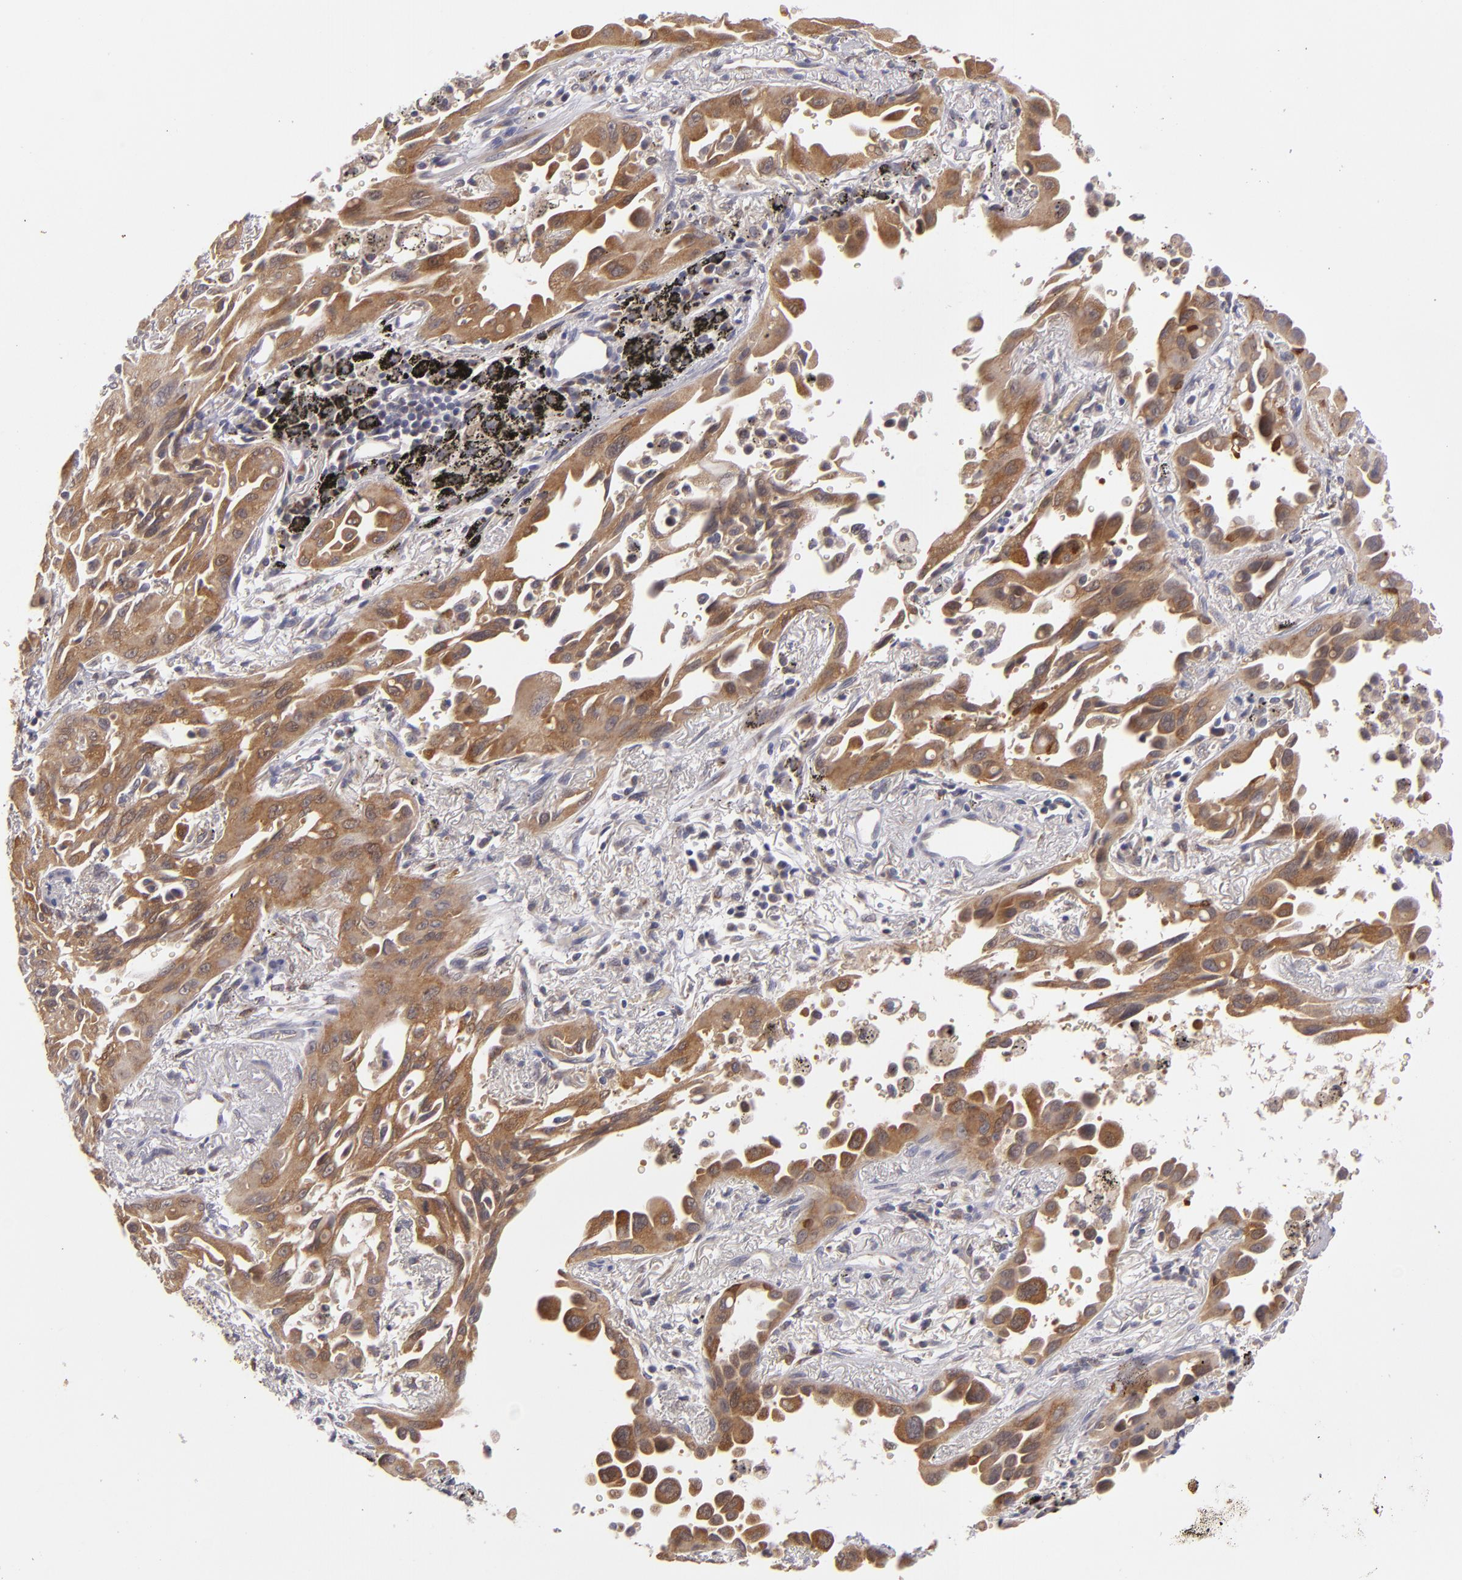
{"staining": {"intensity": "moderate", "quantity": ">75%", "location": "cytoplasmic/membranous"}, "tissue": "lung cancer", "cell_type": "Tumor cells", "image_type": "cancer", "snomed": [{"axis": "morphology", "description": "Adenocarcinoma, NOS"}, {"axis": "topography", "description": "Lung"}], "caption": "Immunohistochemistry (IHC) histopathology image of neoplastic tissue: adenocarcinoma (lung) stained using immunohistochemistry demonstrates medium levels of moderate protein expression localized specifically in the cytoplasmic/membranous of tumor cells, appearing as a cytoplasmic/membranous brown color.", "gene": "SH2D4A", "patient": {"sex": "male", "age": 68}}